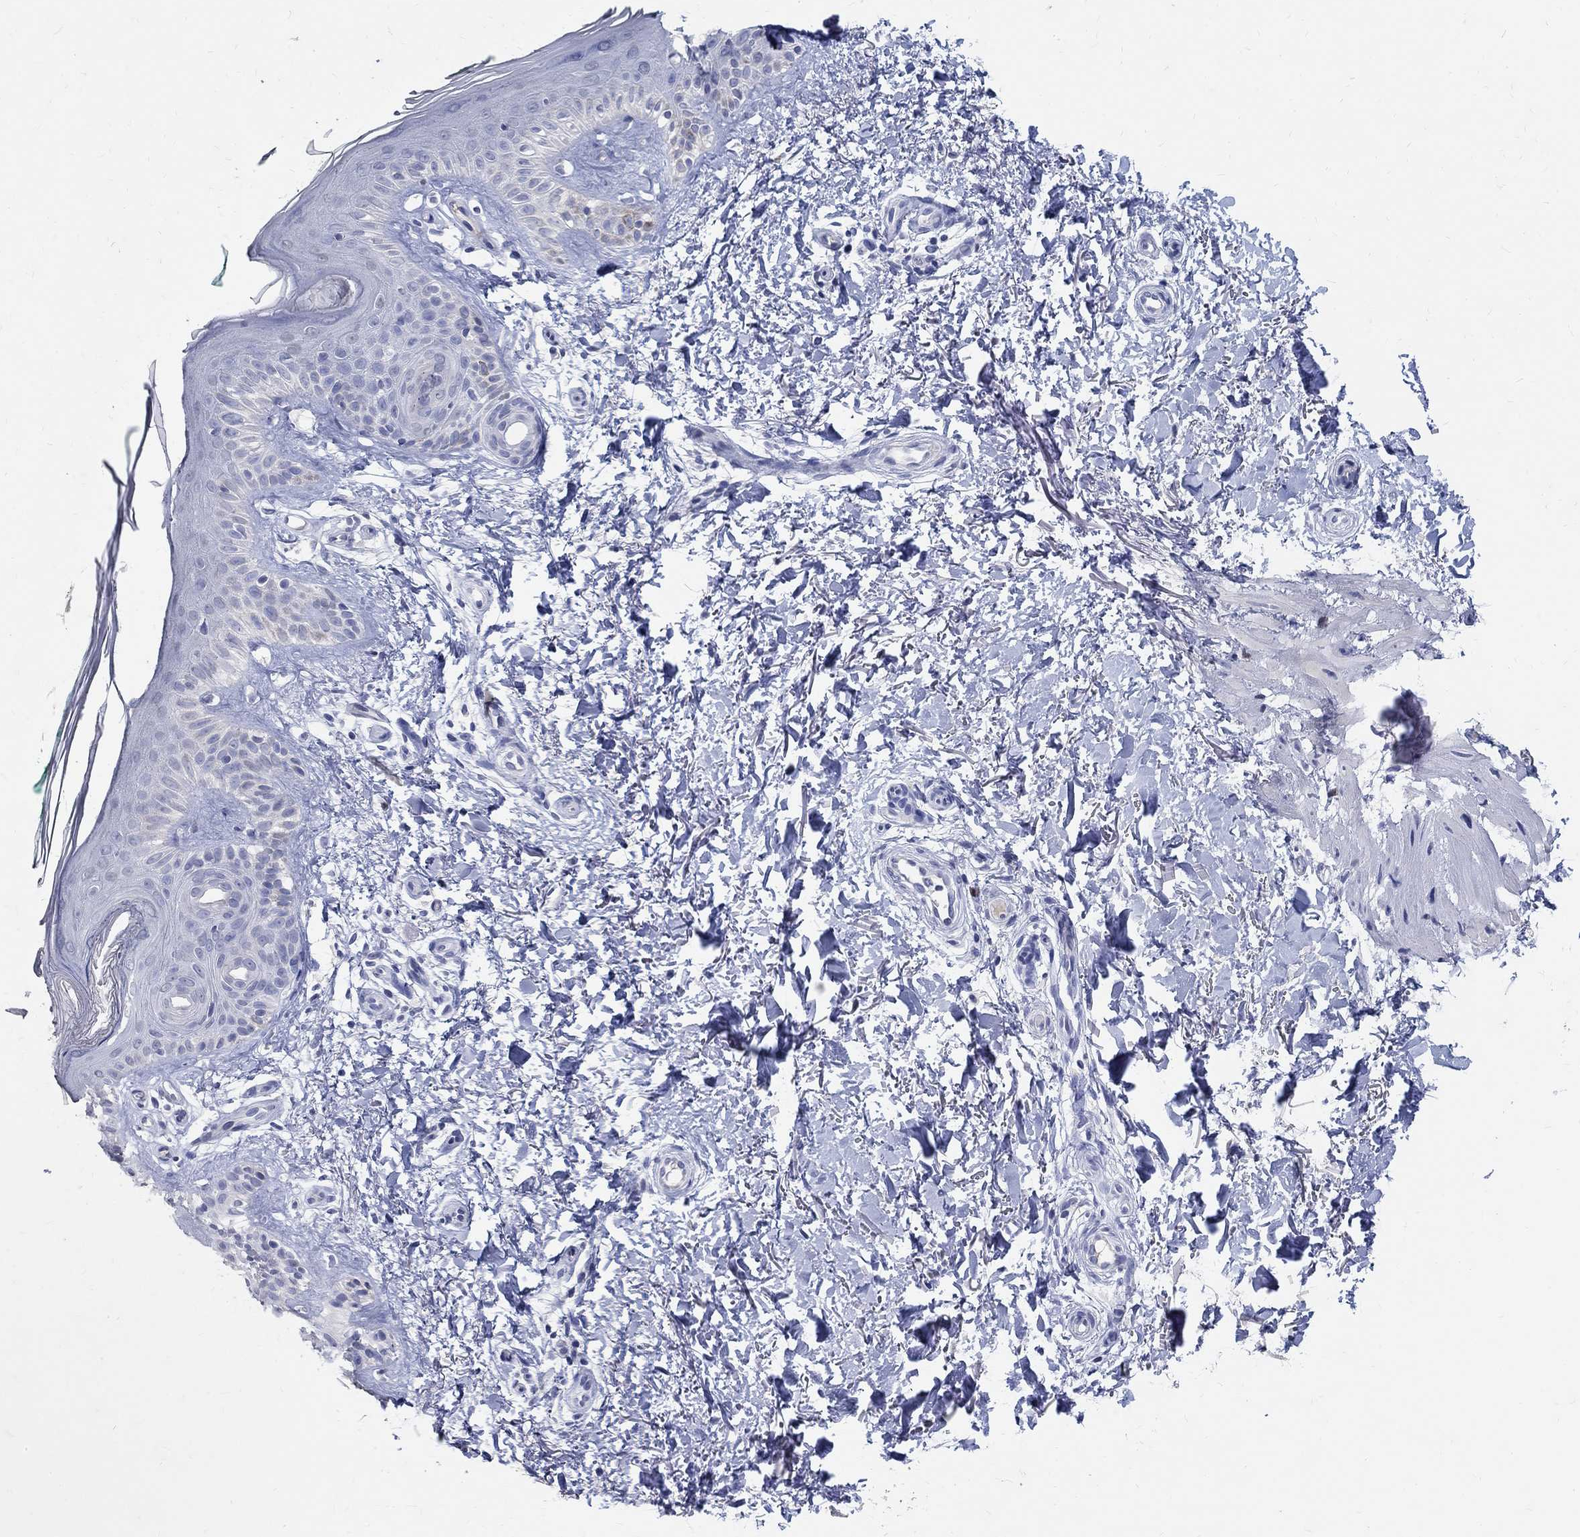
{"staining": {"intensity": "negative", "quantity": "none", "location": "none"}, "tissue": "skin", "cell_type": "Fibroblasts", "image_type": "normal", "snomed": [{"axis": "morphology", "description": "Normal tissue, NOS"}, {"axis": "morphology", "description": "Inflammation, NOS"}, {"axis": "morphology", "description": "Fibrosis, NOS"}, {"axis": "topography", "description": "Skin"}], "caption": "Immunohistochemistry (IHC) micrograph of unremarkable skin stained for a protein (brown), which demonstrates no expression in fibroblasts.", "gene": "SOX2", "patient": {"sex": "male", "age": 71}}